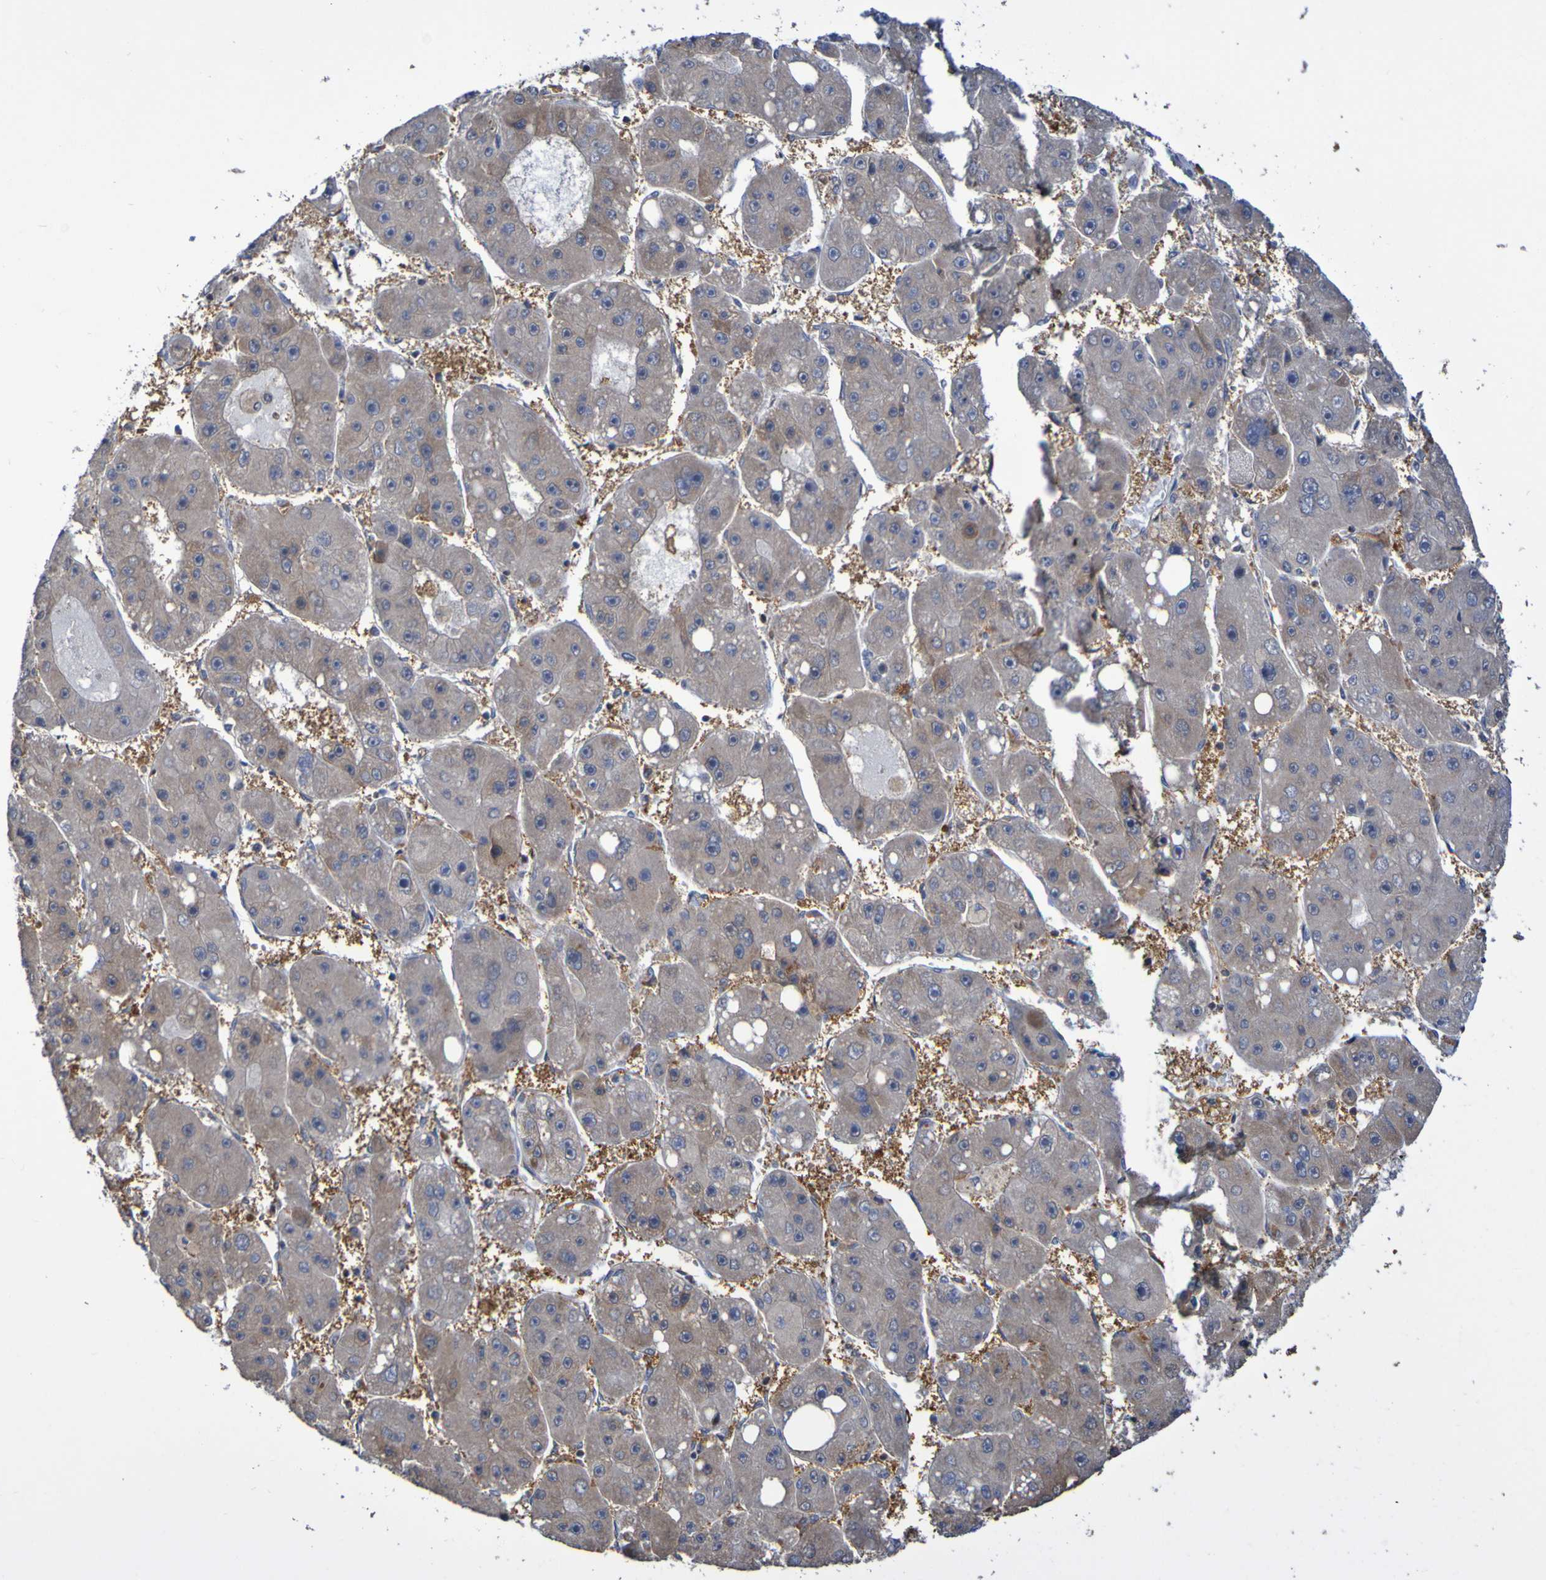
{"staining": {"intensity": "moderate", "quantity": "<25%", "location": "cytoplasmic/membranous"}, "tissue": "liver cancer", "cell_type": "Tumor cells", "image_type": "cancer", "snomed": [{"axis": "morphology", "description": "Carcinoma, Hepatocellular, NOS"}, {"axis": "topography", "description": "Liver"}], "caption": "IHC histopathology image of neoplastic tissue: human liver cancer (hepatocellular carcinoma) stained using immunohistochemistry (IHC) displays low levels of moderate protein expression localized specifically in the cytoplasmic/membranous of tumor cells, appearing as a cytoplasmic/membranous brown color.", "gene": "C3orf18", "patient": {"sex": "female", "age": 61}}